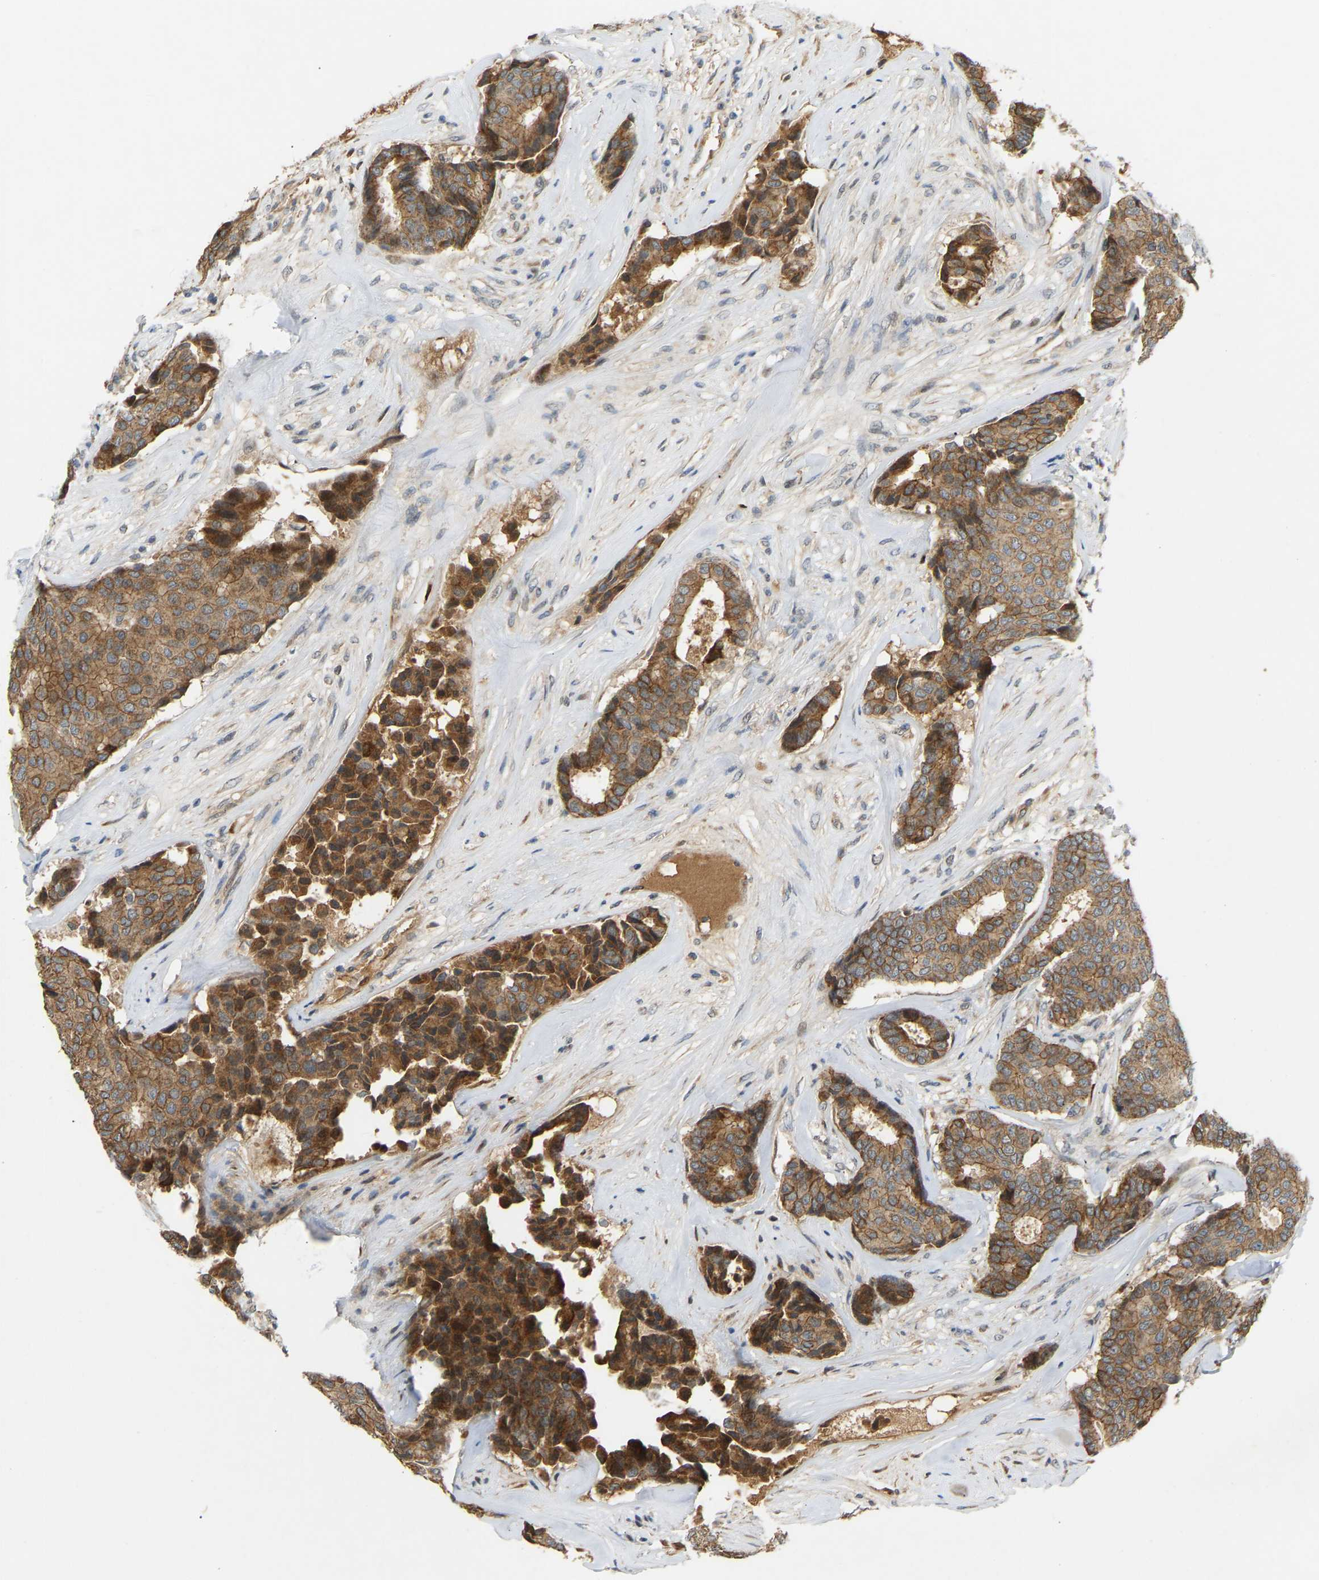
{"staining": {"intensity": "moderate", "quantity": ">75%", "location": "cytoplasmic/membranous"}, "tissue": "breast cancer", "cell_type": "Tumor cells", "image_type": "cancer", "snomed": [{"axis": "morphology", "description": "Duct carcinoma"}, {"axis": "topography", "description": "Breast"}], "caption": "IHC micrograph of neoplastic tissue: breast cancer stained using immunohistochemistry (IHC) reveals medium levels of moderate protein expression localized specifically in the cytoplasmic/membranous of tumor cells, appearing as a cytoplasmic/membranous brown color.", "gene": "PTCD1", "patient": {"sex": "female", "age": 75}}